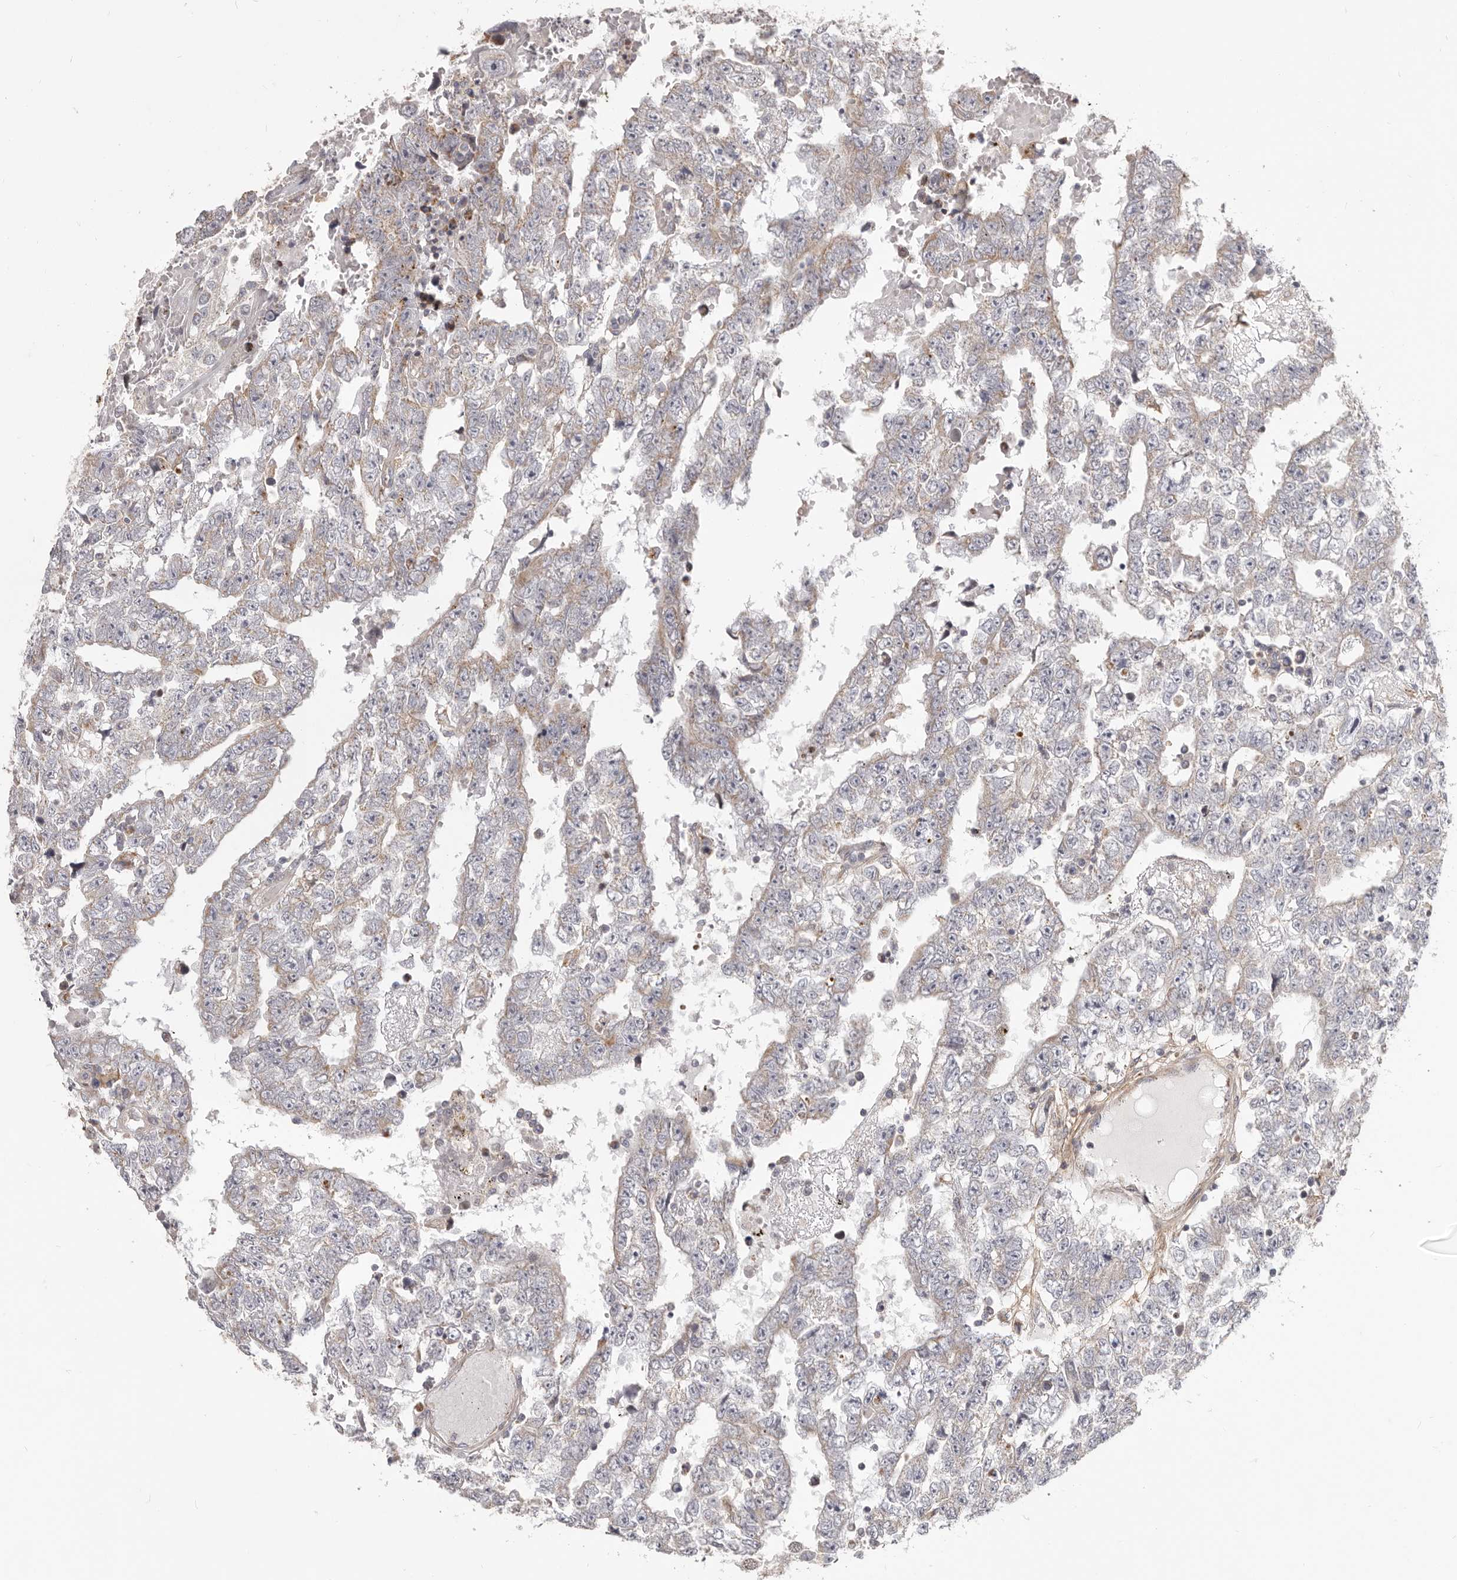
{"staining": {"intensity": "weak", "quantity": "<25%", "location": "cytoplasmic/membranous"}, "tissue": "testis cancer", "cell_type": "Tumor cells", "image_type": "cancer", "snomed": [{"axis": "morphology", "description": "Carcinoma, Embryonal, NOS"}, {"axis": "topography", "description": "Testis"}], "caption": "Embryonal carcinoma (testis) stained for a protein using immunohistochemistry (IHC) shows no staining tumor cells.", "gene": "MRPS10", "patient": {"sex": "male", "age": 25}}